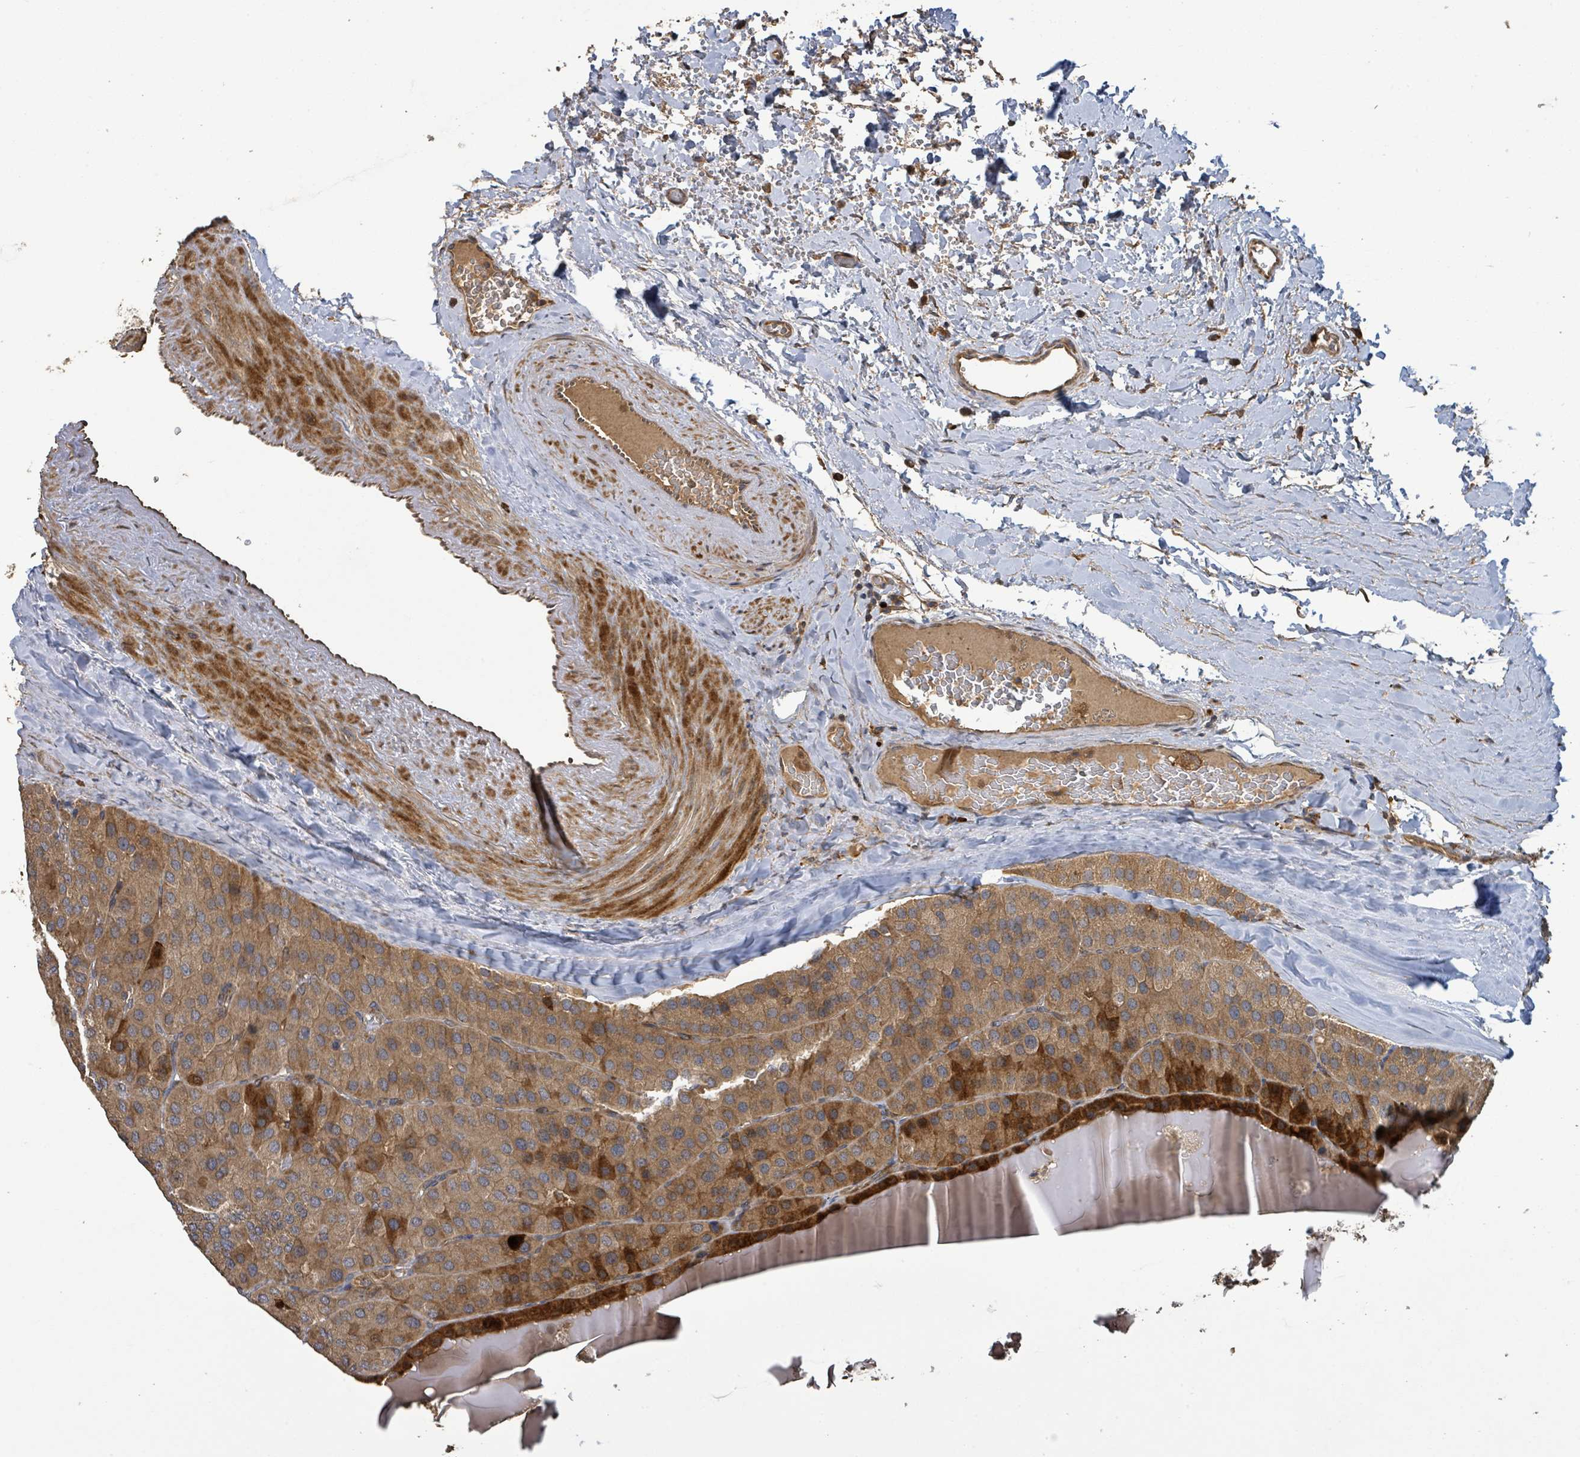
{"staining": {"intensity": "moderate", "quantity": ">75%", "location": "cytoplasmic/membranous"}, "tissue": "parathyroid gland", "cell_type": "Glandular cells", "image_type": "normal", "snomed": [{"axis": "morphology", "description": "Normal tissue, NOS"}, {"axis": "morphology", "description": "Adenoma, NOS"}, {"axis": "topography", "description": "Parathyroid gland"}], "caption": "The image exhibits staining of unremarkable parathyroid gland, revealing moderate cytoplasmic/membranous protein expression (brown color) within glandular cells. The staining is performed using DAB brown chromogen to label protein expression. The nuclei are counter-stained blue using hematoxylin.", "gene": "STARD4", "patient": {"sex": "female", "age": 86}}